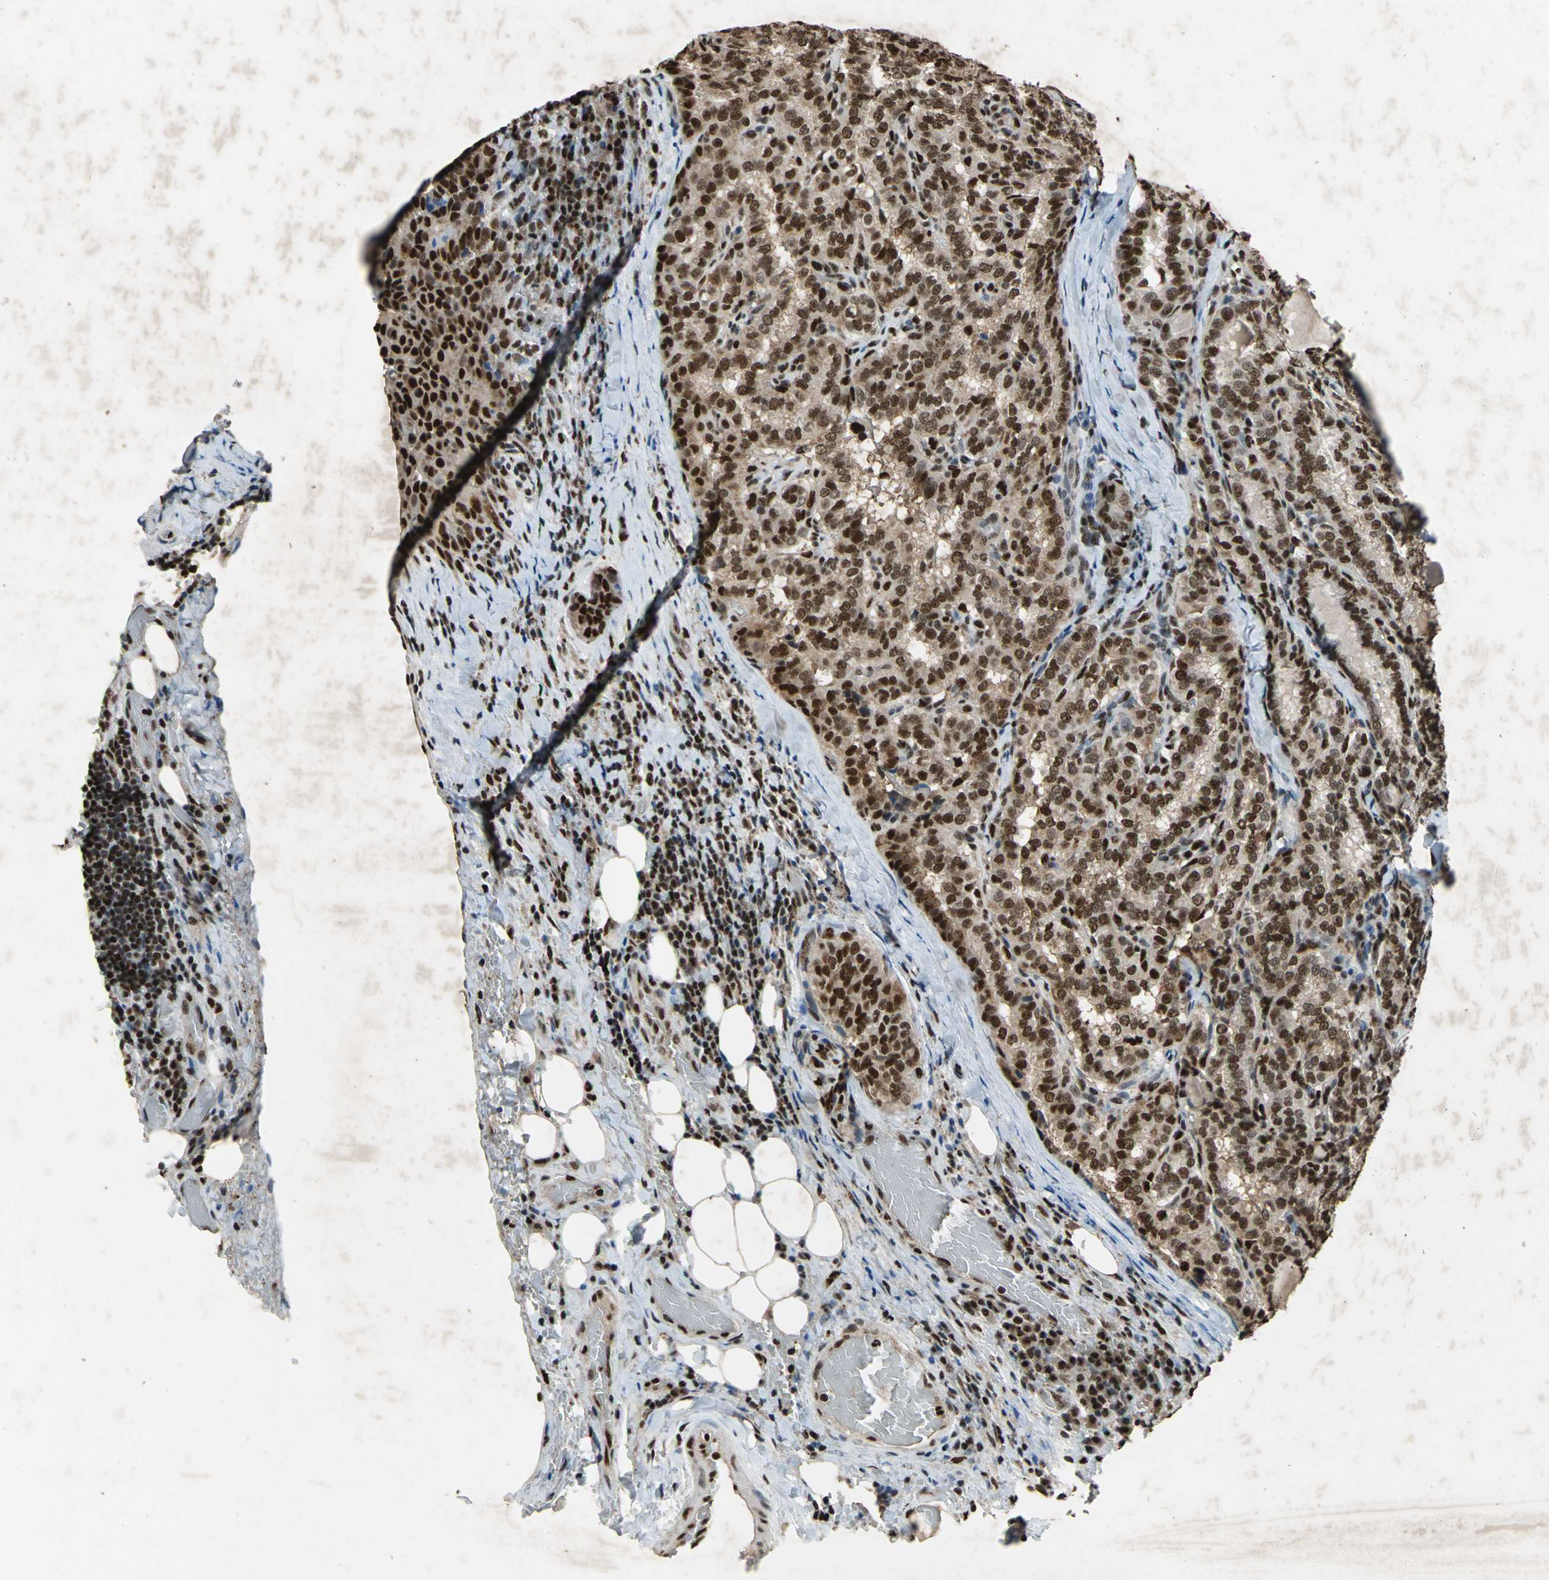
{"staining": {"intensity": "strong", "quantity": ">75%", "location": "cytoplasmic/membranous,nuclear"}, "tissue": "thyroid cancer", "cell_type": "Tumor cells", "image_type": "cancer", "snomed": [{"axis": "morphology", "description": "Papillary adenocarcinoma, NOS"}, {"axis": "topography", "description": "Thyroid gland"}], "caption": "DAB immunohistochemical staining of human papillary adenocarcinoma (thyroid) demonstrates strong cytoplasmic/membranous and nuclear protein expression in about >75% of tumor cells.", "gene": "ANP32A", "patient": {"sex": "female", "age": 30}}